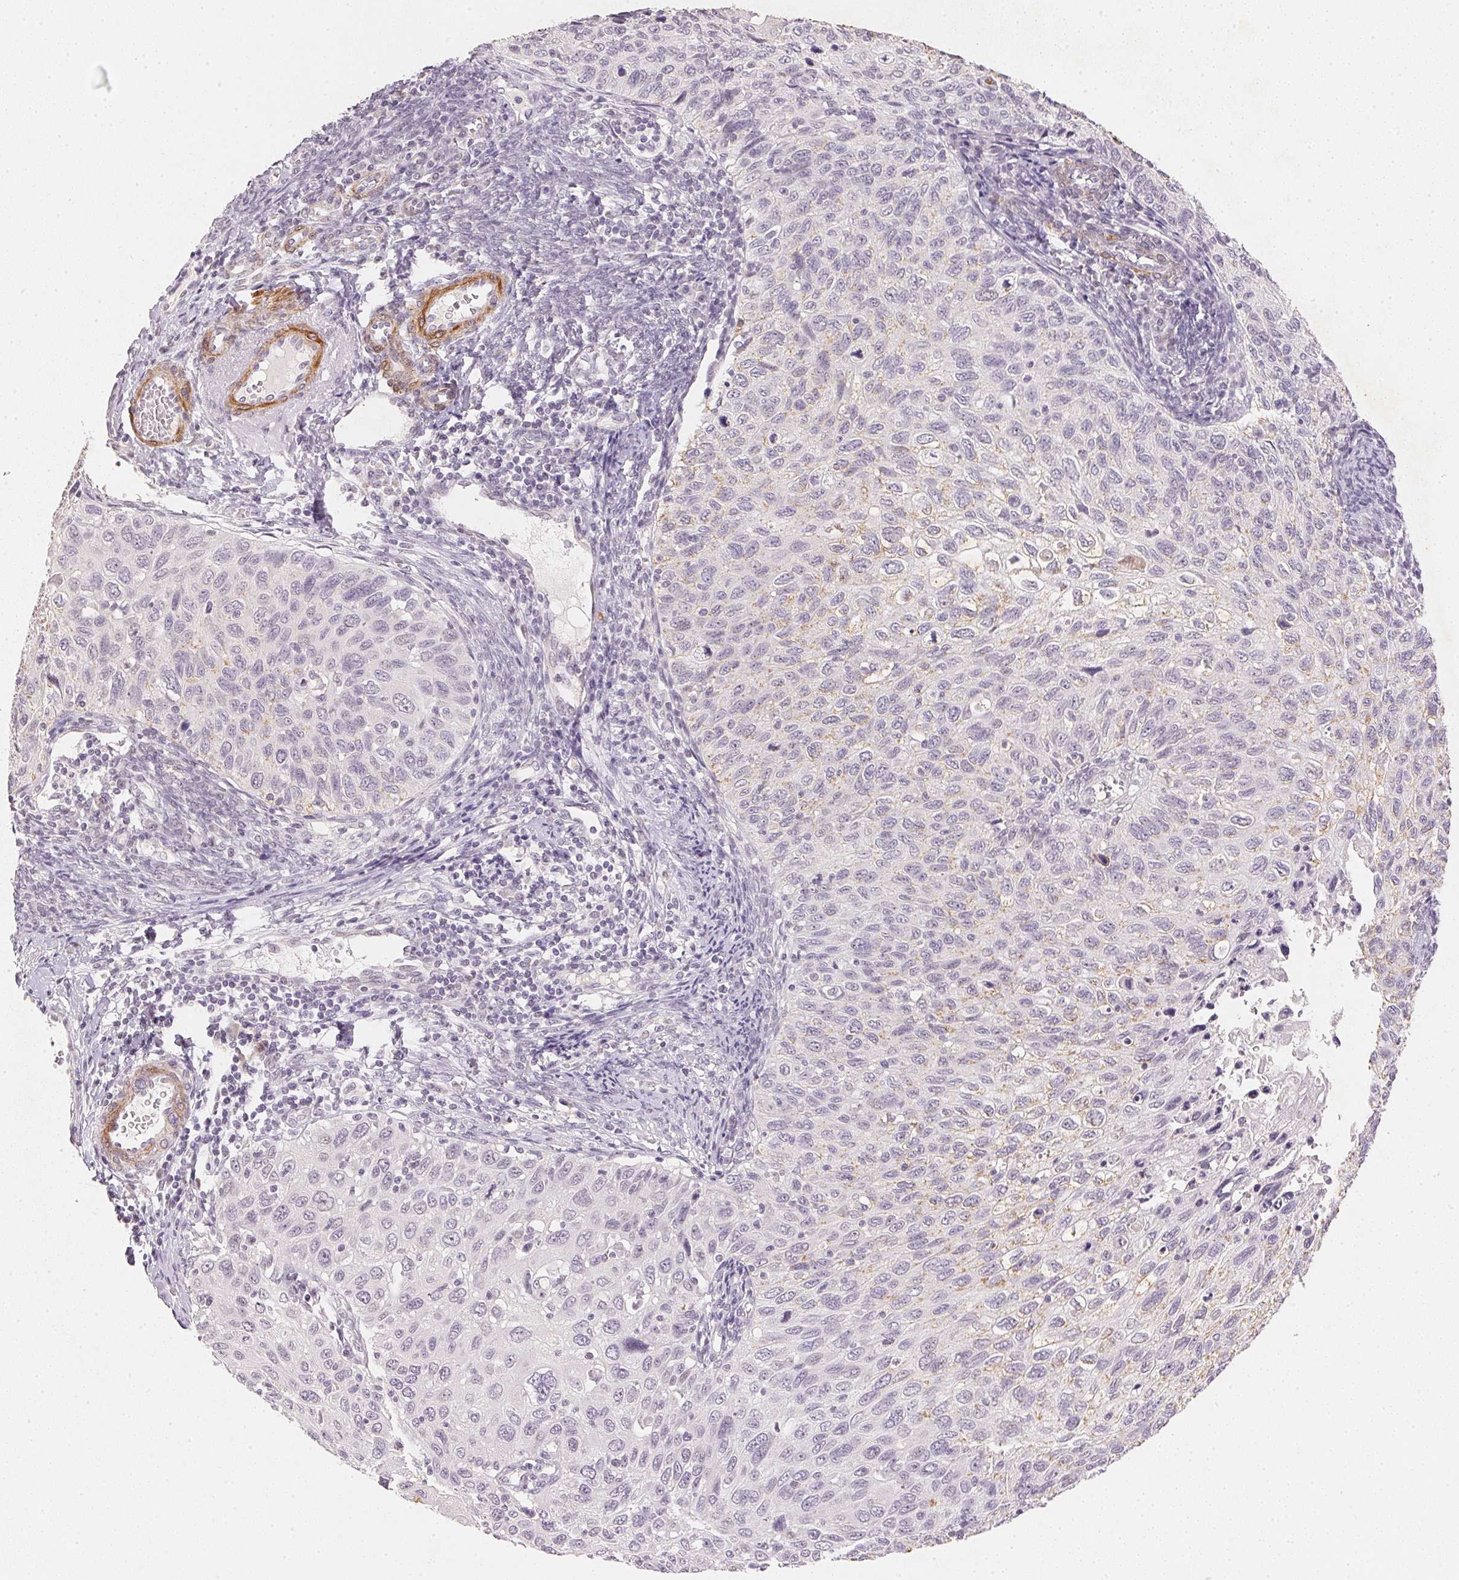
{"staining": {"intensity": "weak", "quantity": "<25%", "location": "cytoplasmic/membranous"}, "tissue": "cervical cancer", "cell_type": "Tumor cells", "image_type": "cancer", "snomed": [{"axis": "morphology", "description": "Squamous cell carcinoma, NOS"}, {"axis": "topography", "description": "Cervix"}], "caption": "High magnification brightfield microscopy of squamous cell carcinoma (cervical) stained with DAB (3,3'-diaminobenzidine) (brown) and counterstained with hematoxylin (blue): tumor cells show no significant expression.", "gene": "SMTN", "patient": {"sex": "female", "age": 70}}